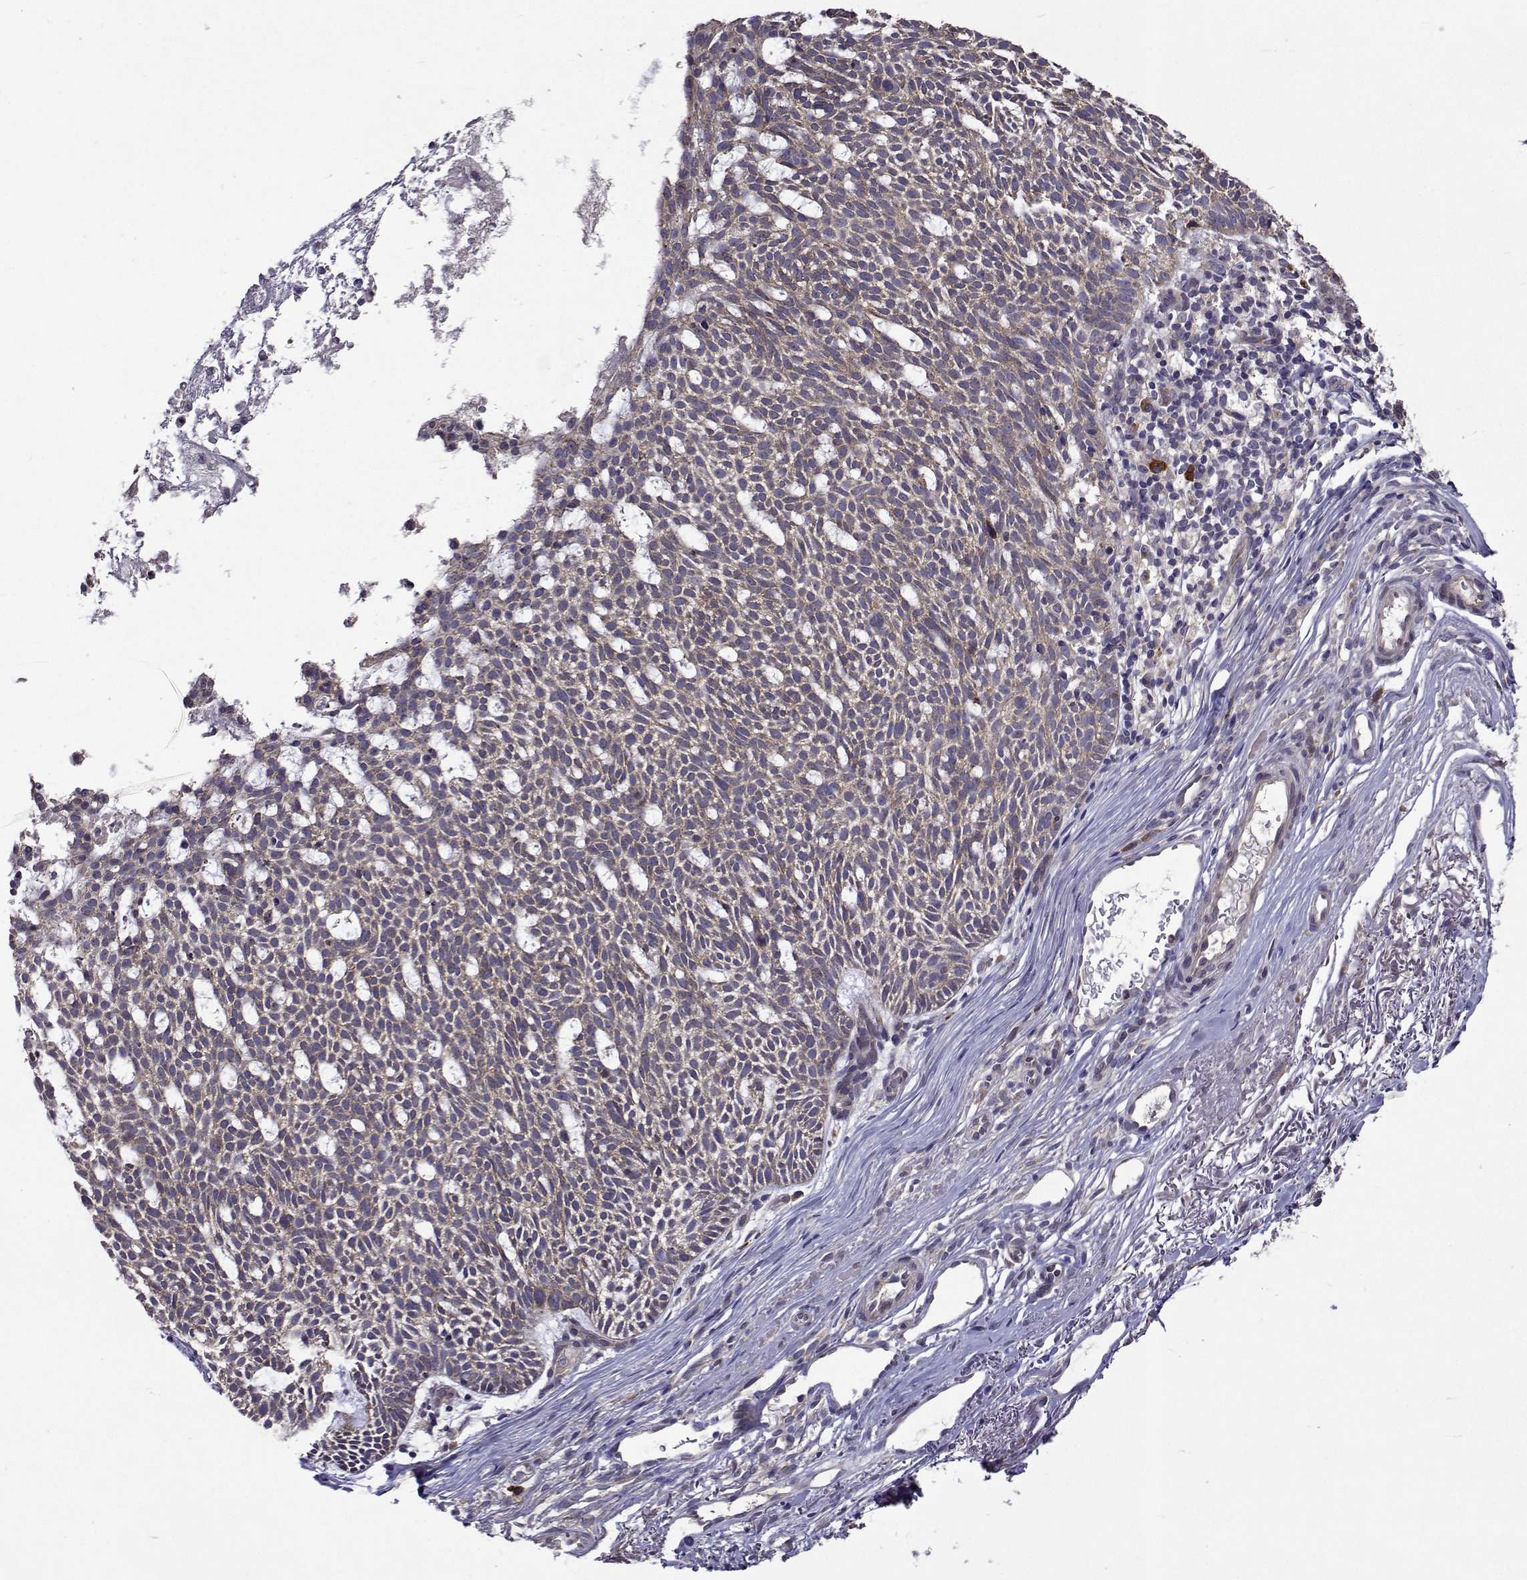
{"staining": {"intensity": "negative", "quantity": "none", "location": "none"}, "tissue": "skin cancer", "cell_type": "Tumor cells", "image_type": "cancer", "snomed": [{"axis": "morphology", "description": "Normal tissue, NOS"}, {"axis": "morphology", "description": "Basal cell carcinoma"}, {"axis": "topography", "description": "Skin"}], "caption": "This is an immunohistochemistry (IHC) histopathology image of skin cancer. There is no staining in tumor cells.", "gene": "TARBP2", "patient": {"sex": "male", "age": 68}}